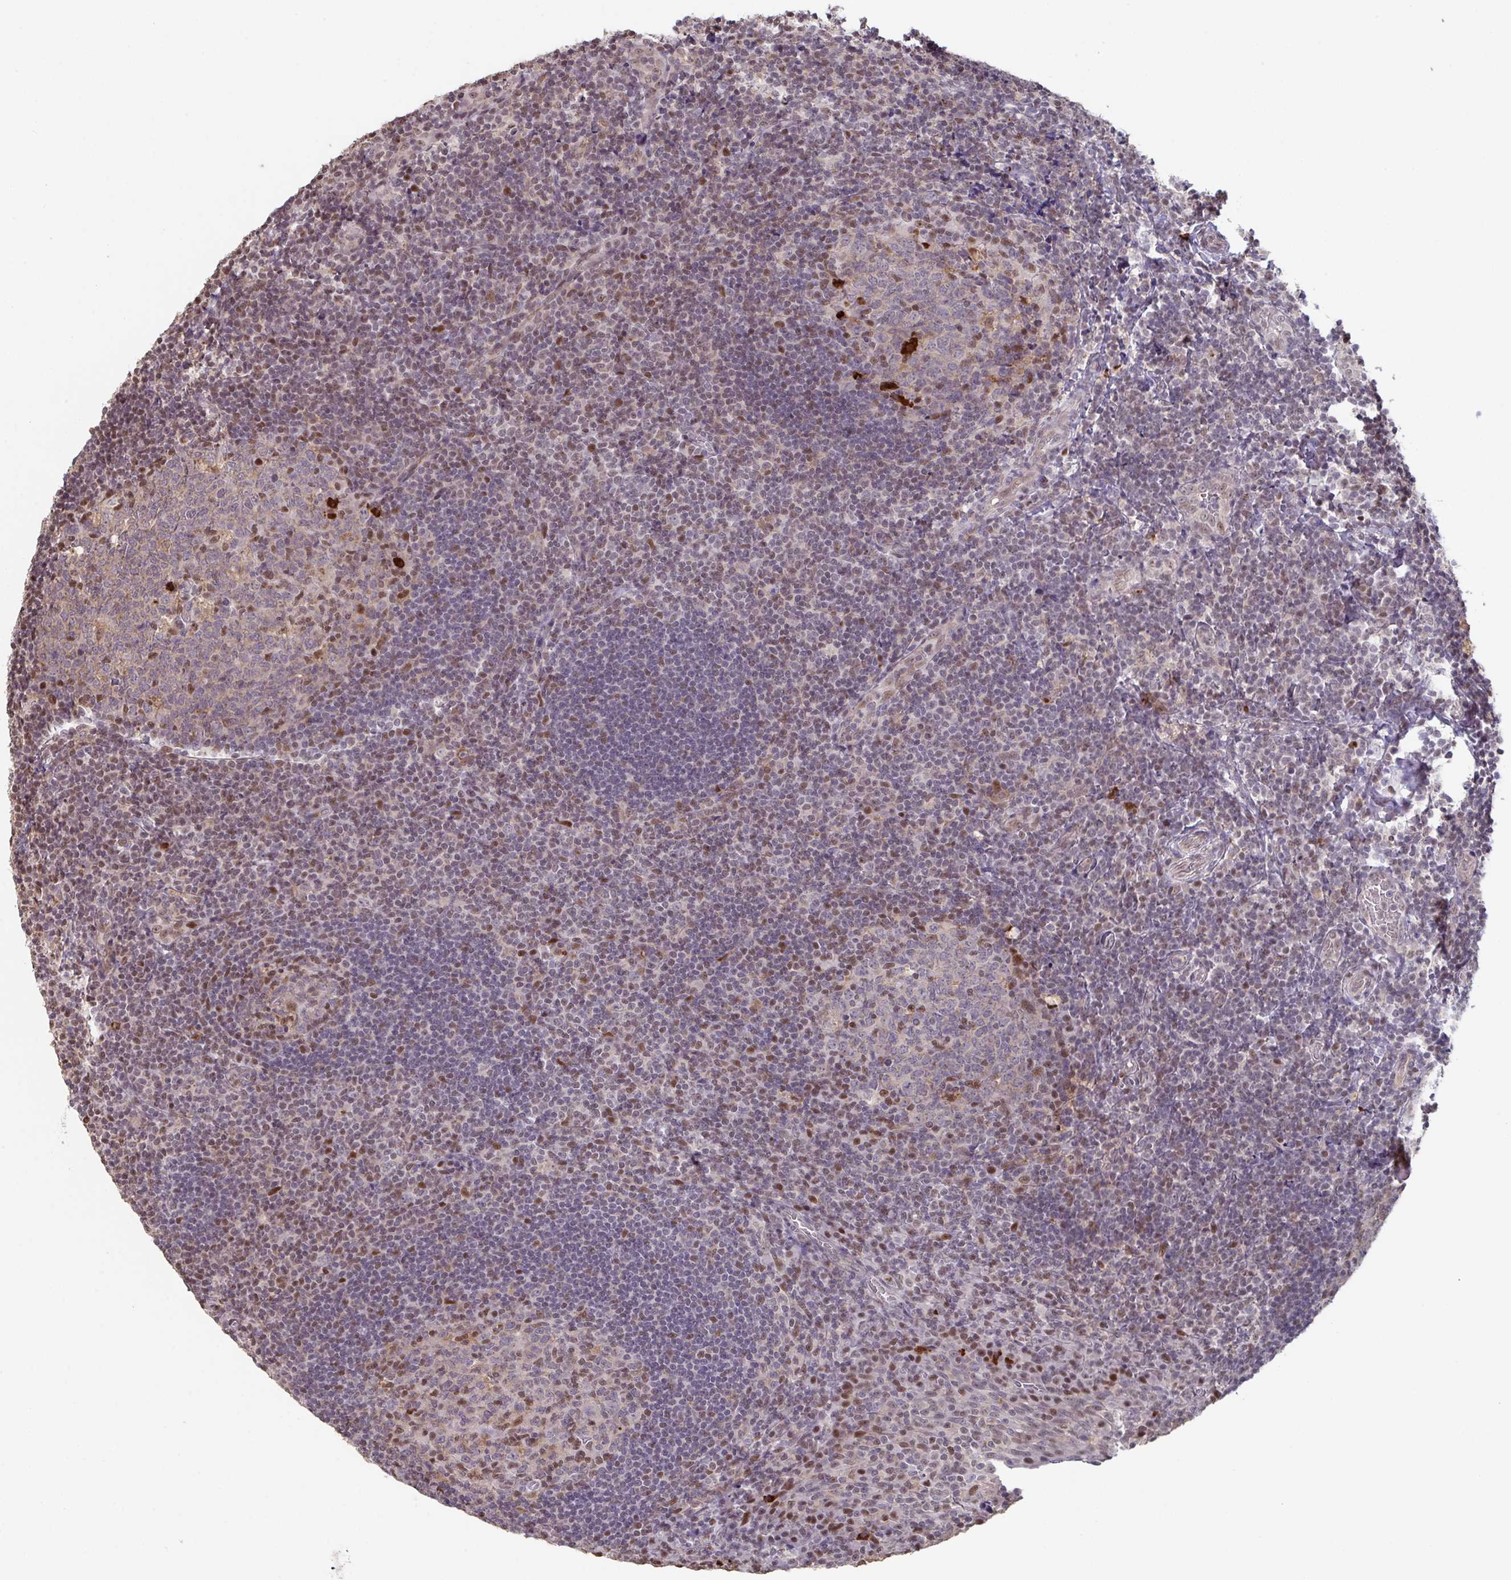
{"staining": {"intensity": "moderate", "quantity": "<25%", "location": "nuclear"}, "tissue": "tonsil", "cell_type": "Germinal center cells", "image_type": "normal", "snomed": [{"axis": "morphology", "description": "Normal tissue, NOS"}, {"axis": "topography", "description": "Tonsil"}], "caption": "This photomicrograph exhibits immunohistochemistry (IHC) staining of normal human tonsil, with low moderate nuclear staining in about <25% of germinal center cells.", "gene": "ACD", "patient": {"sex": "male", "age": 17}}